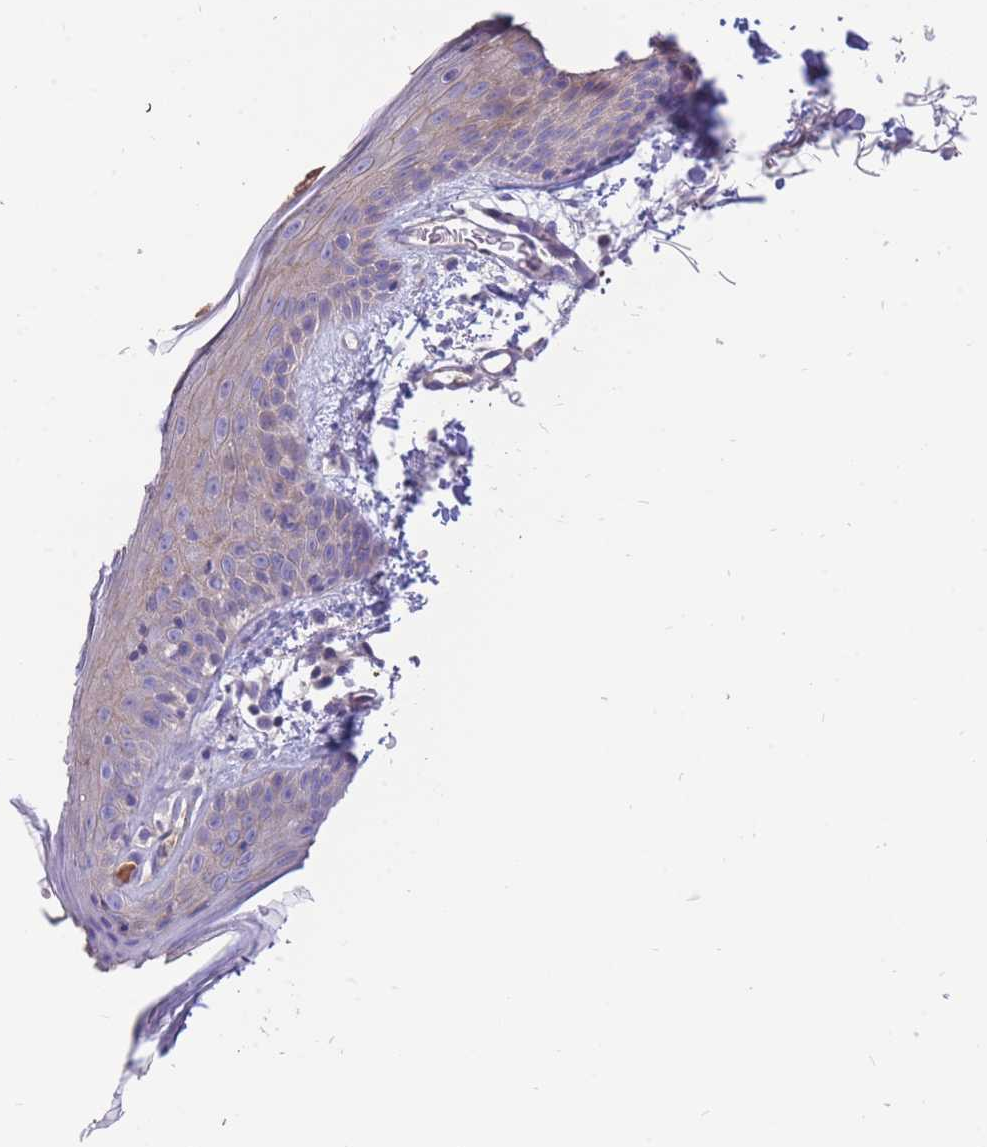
{"staining": {"intensity": "negative", "quantity": "none", "location": "none"}, "tissue": "skin", "cell_type": "Fibroblasts", "image_type": "normal", "snomed": [{"axis": "morphology", "description": "Normal tissue, NOS"}, {"axis": "topography", "description": "Skin"}], "caption": "The IHC micrograph has no significant positivity in fibroblasts of skin. (DAB (3,3'-diaminobenzidine) IHC visualized using brightfield microscopy, high magnification).", "gene": "SULT1A1", "patient": {"sex": "male", "age": 79}}